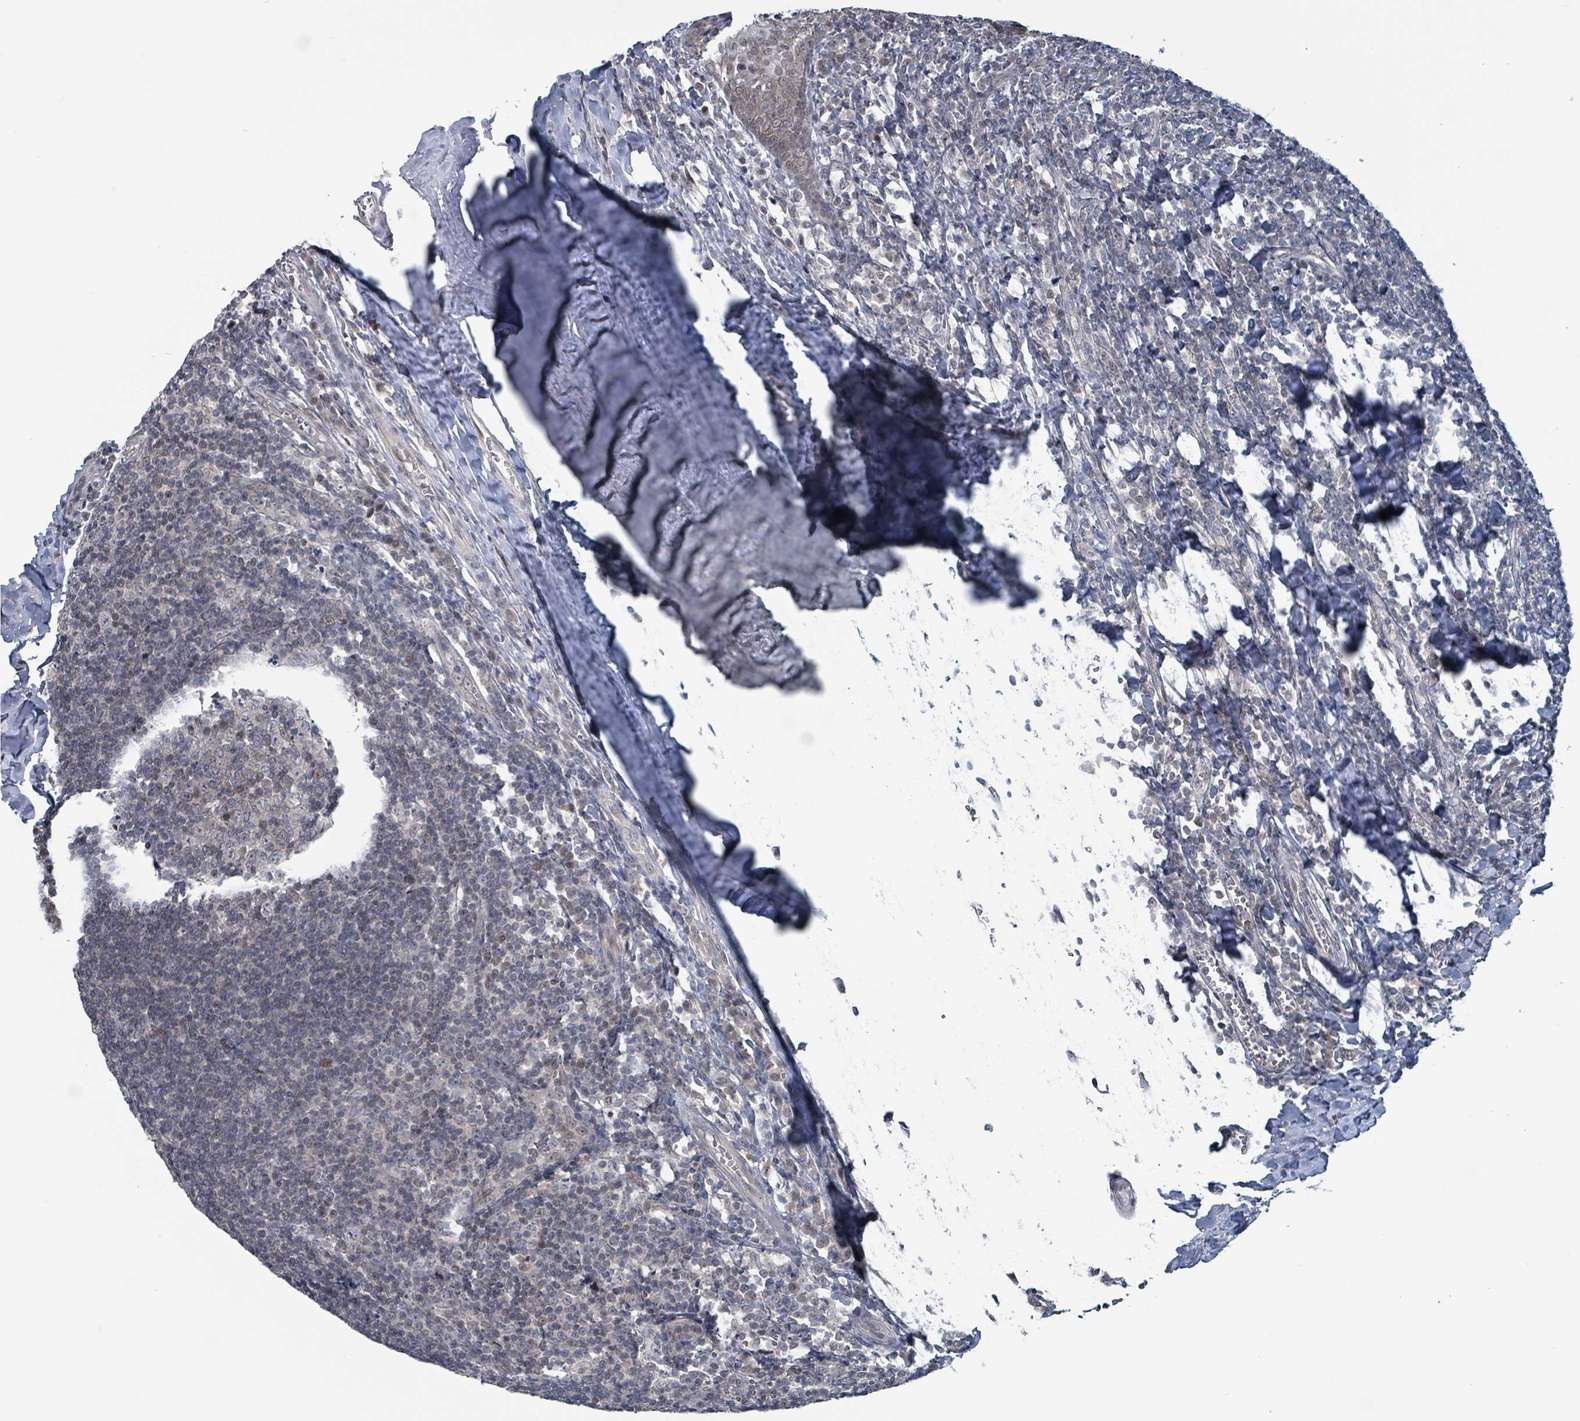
{"staining": {"intensity": "weak", "quantity": "<25%", "location": "nuclear"}, "tissue": "tonsil", "cell_type": "Germinal center cells", "image_type": "normal", "snomed": [{"axis": "morphology", "description": "Normal tissue, NOS"}, {"axis": "topography", "description": "Tonsil"}], "caption": "Image shows no protein expression in germinal center cells of normal tonsil.", "gene": "BIVM", "patient": {"sex": "male", "age": 27}}